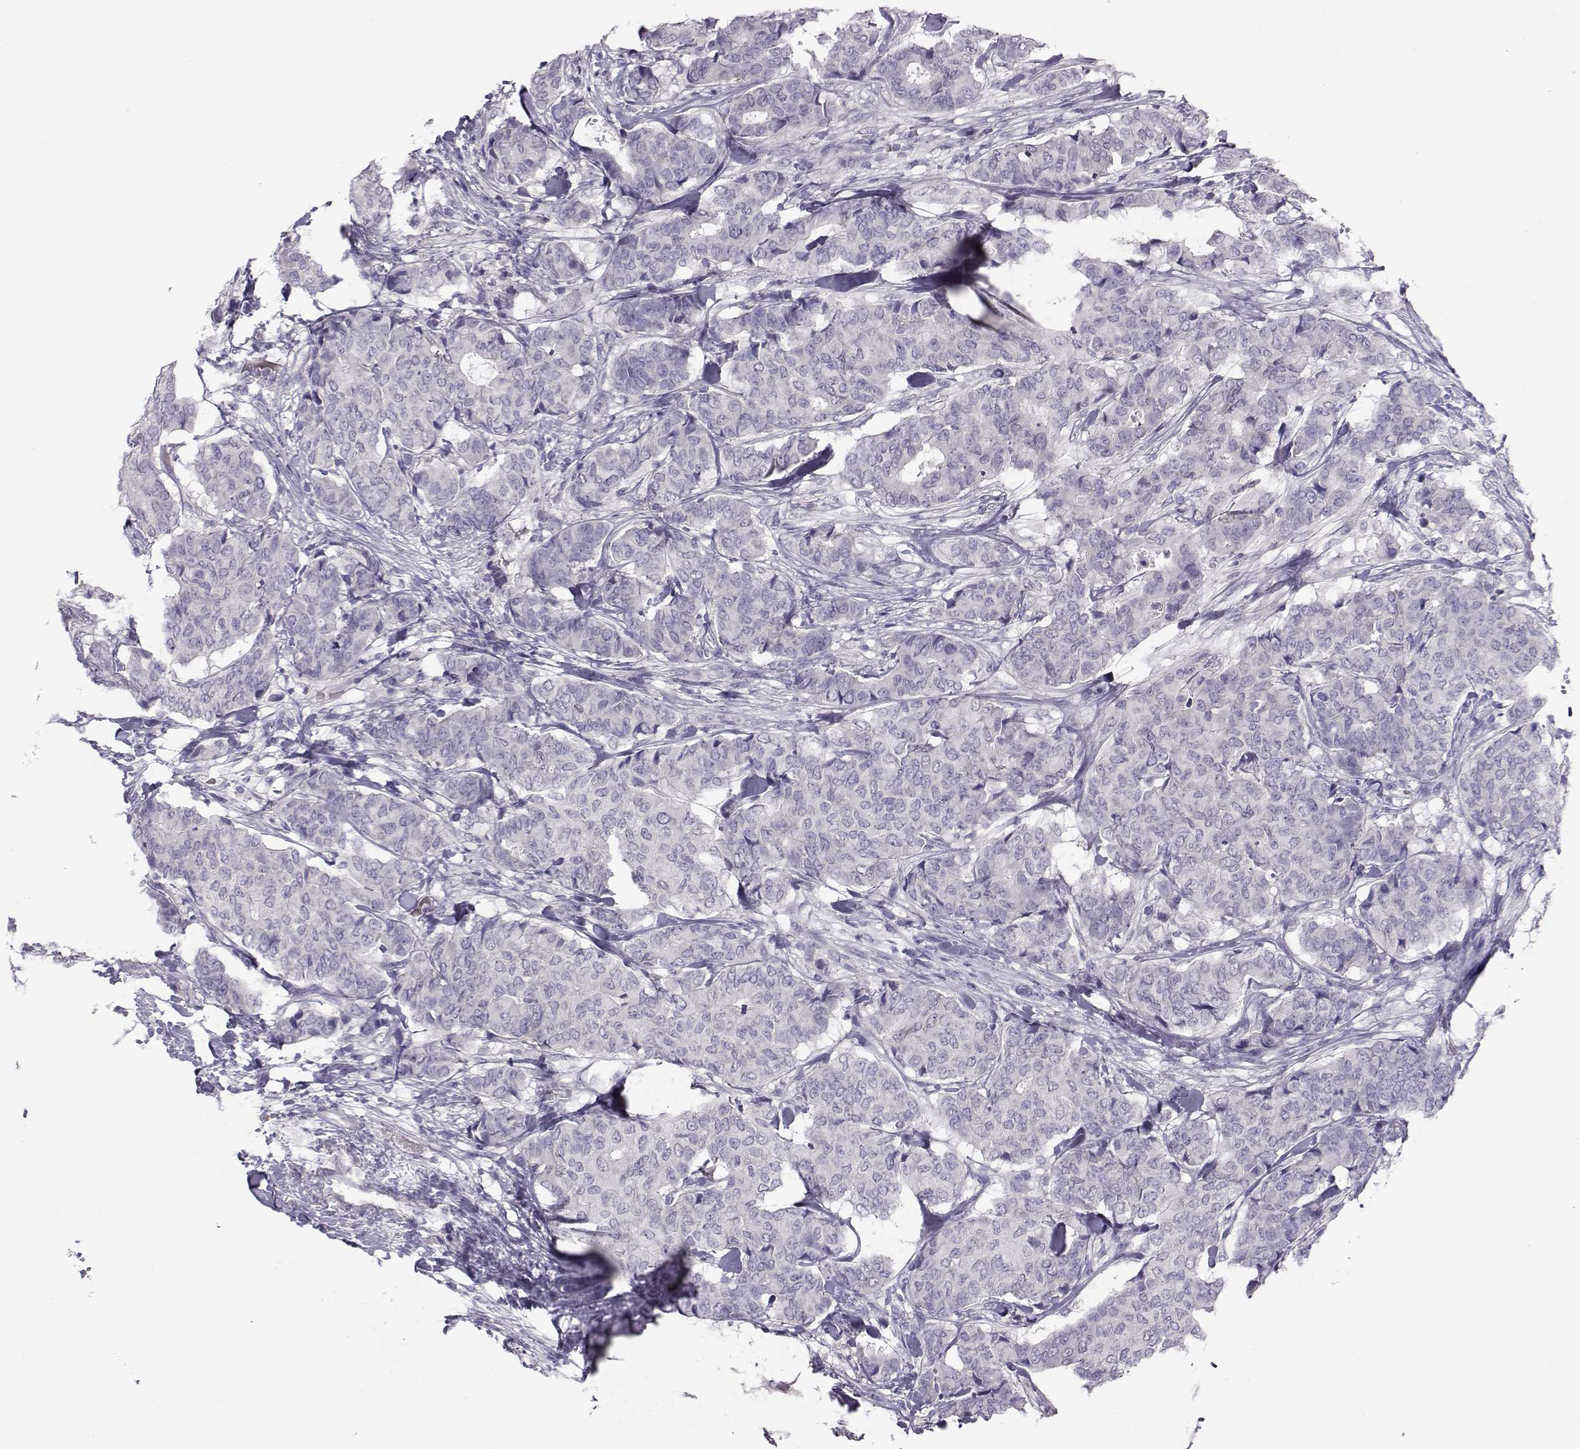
{"staining": {"intensity": "negative", "quantity": "none", "location": "none"}, "tissue": "breast cancer", "cell_type": "Tumor cells", "image_type": "cancer", "snomed": [{"axis": "morphology", "description": "Duct carcinoma"}, {"axis": "topography", "description": "Breast"}], "caption": "Tumor cells are negative for brown protein staining in breast cancer (invasive ductal carcinoma).", "gene": "GARIN3", "patient": {"sex": "female", "age": 75}}